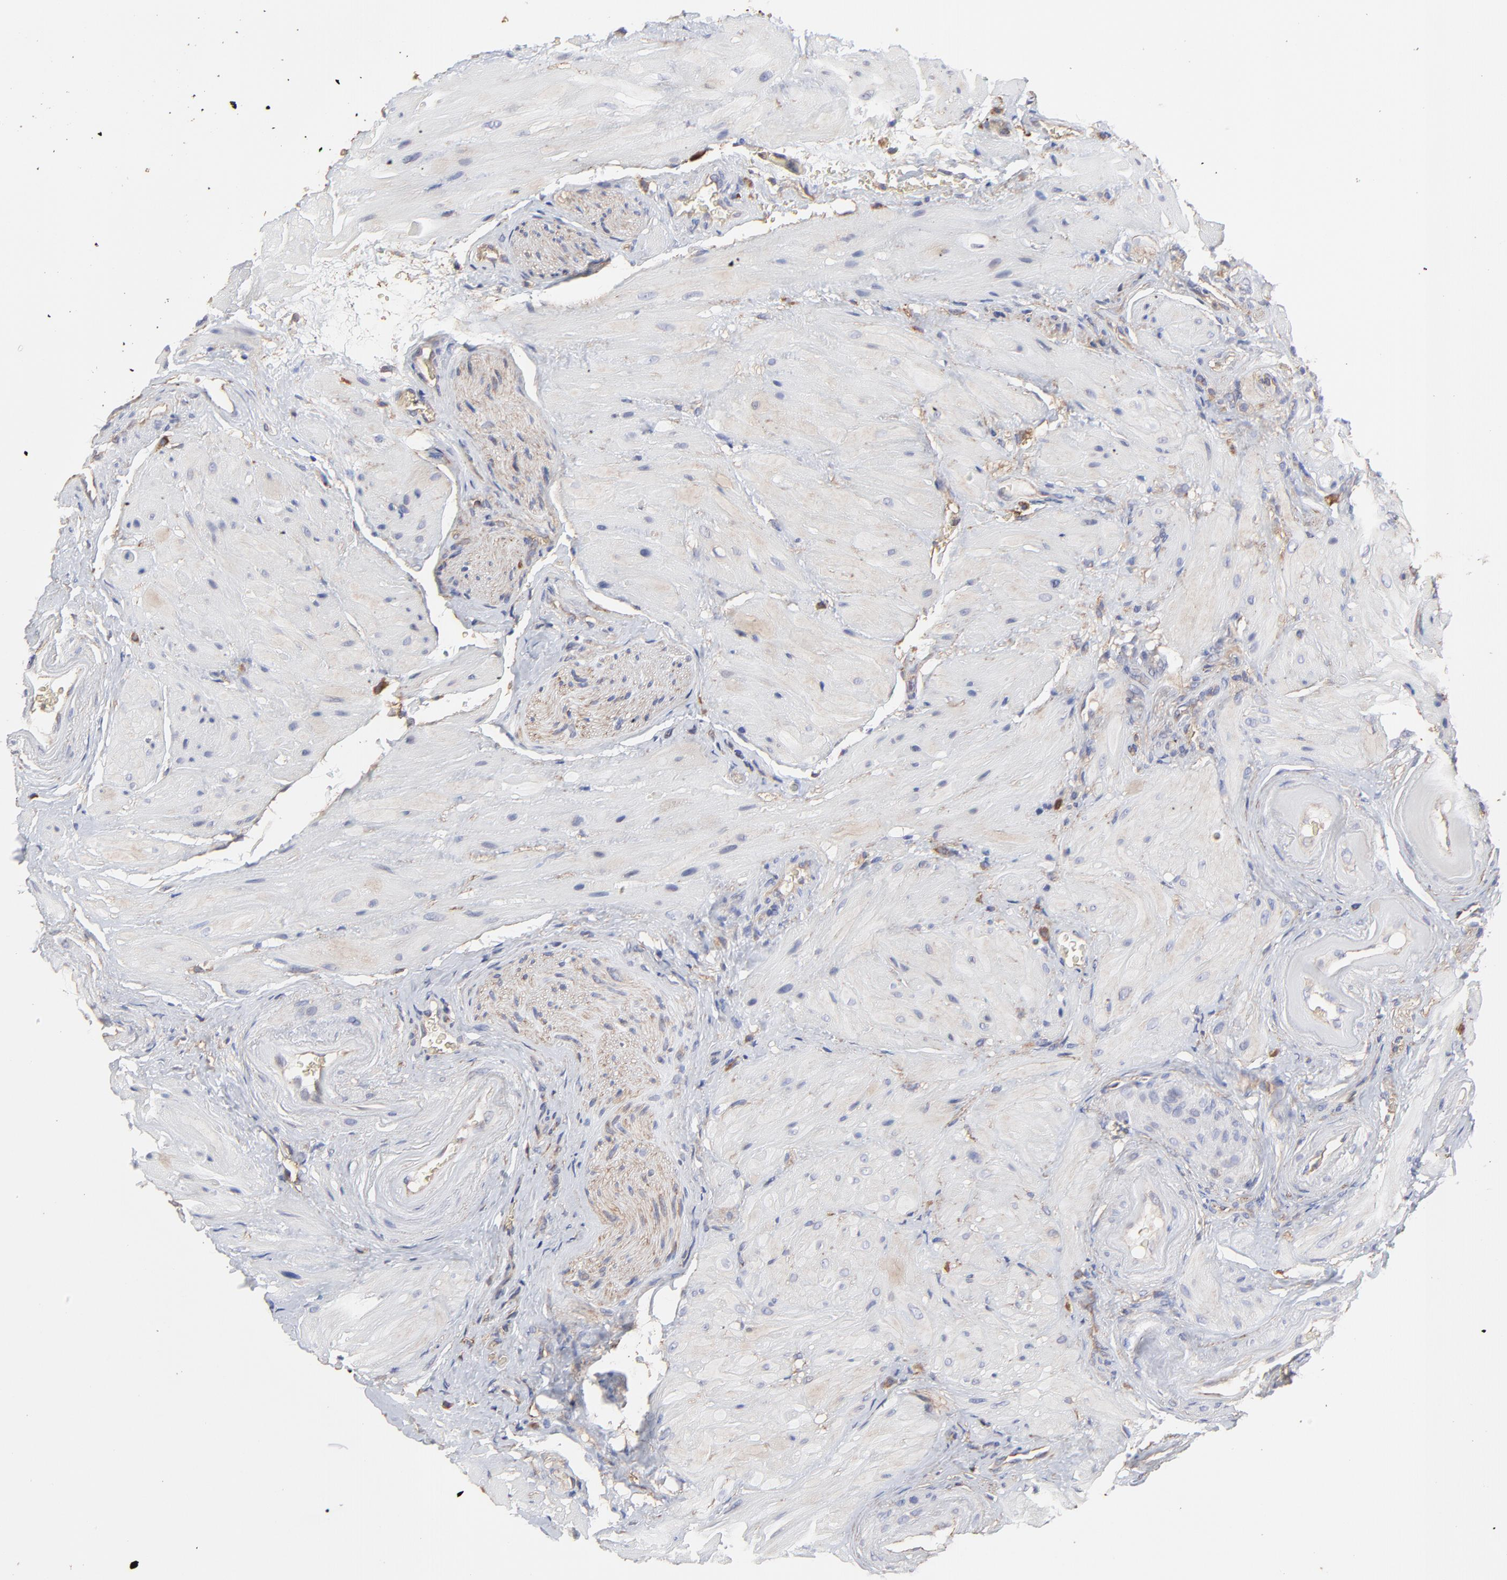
{"staining": {"intensity": "moderate", "quantity": ">75%", "location": "cytoplasmic/membranous"}, "tissue": "seminal vesicle", "cell_type": "Glandular cells", "image_type": "normal", "snomed": [{"axis": "morphology", "description": "Normal tissue, NOS"}, {"axis": "topography", "description": "Seminal veicle"}], "caption": "Brown immunohistochemical staining in benign human seminal vesicle displays moderate cytoplasmic/membranous positivity in about >75% of glandular cells.", "gene": "ARMT1", "patient": {"sex": "male", "age": 69}}